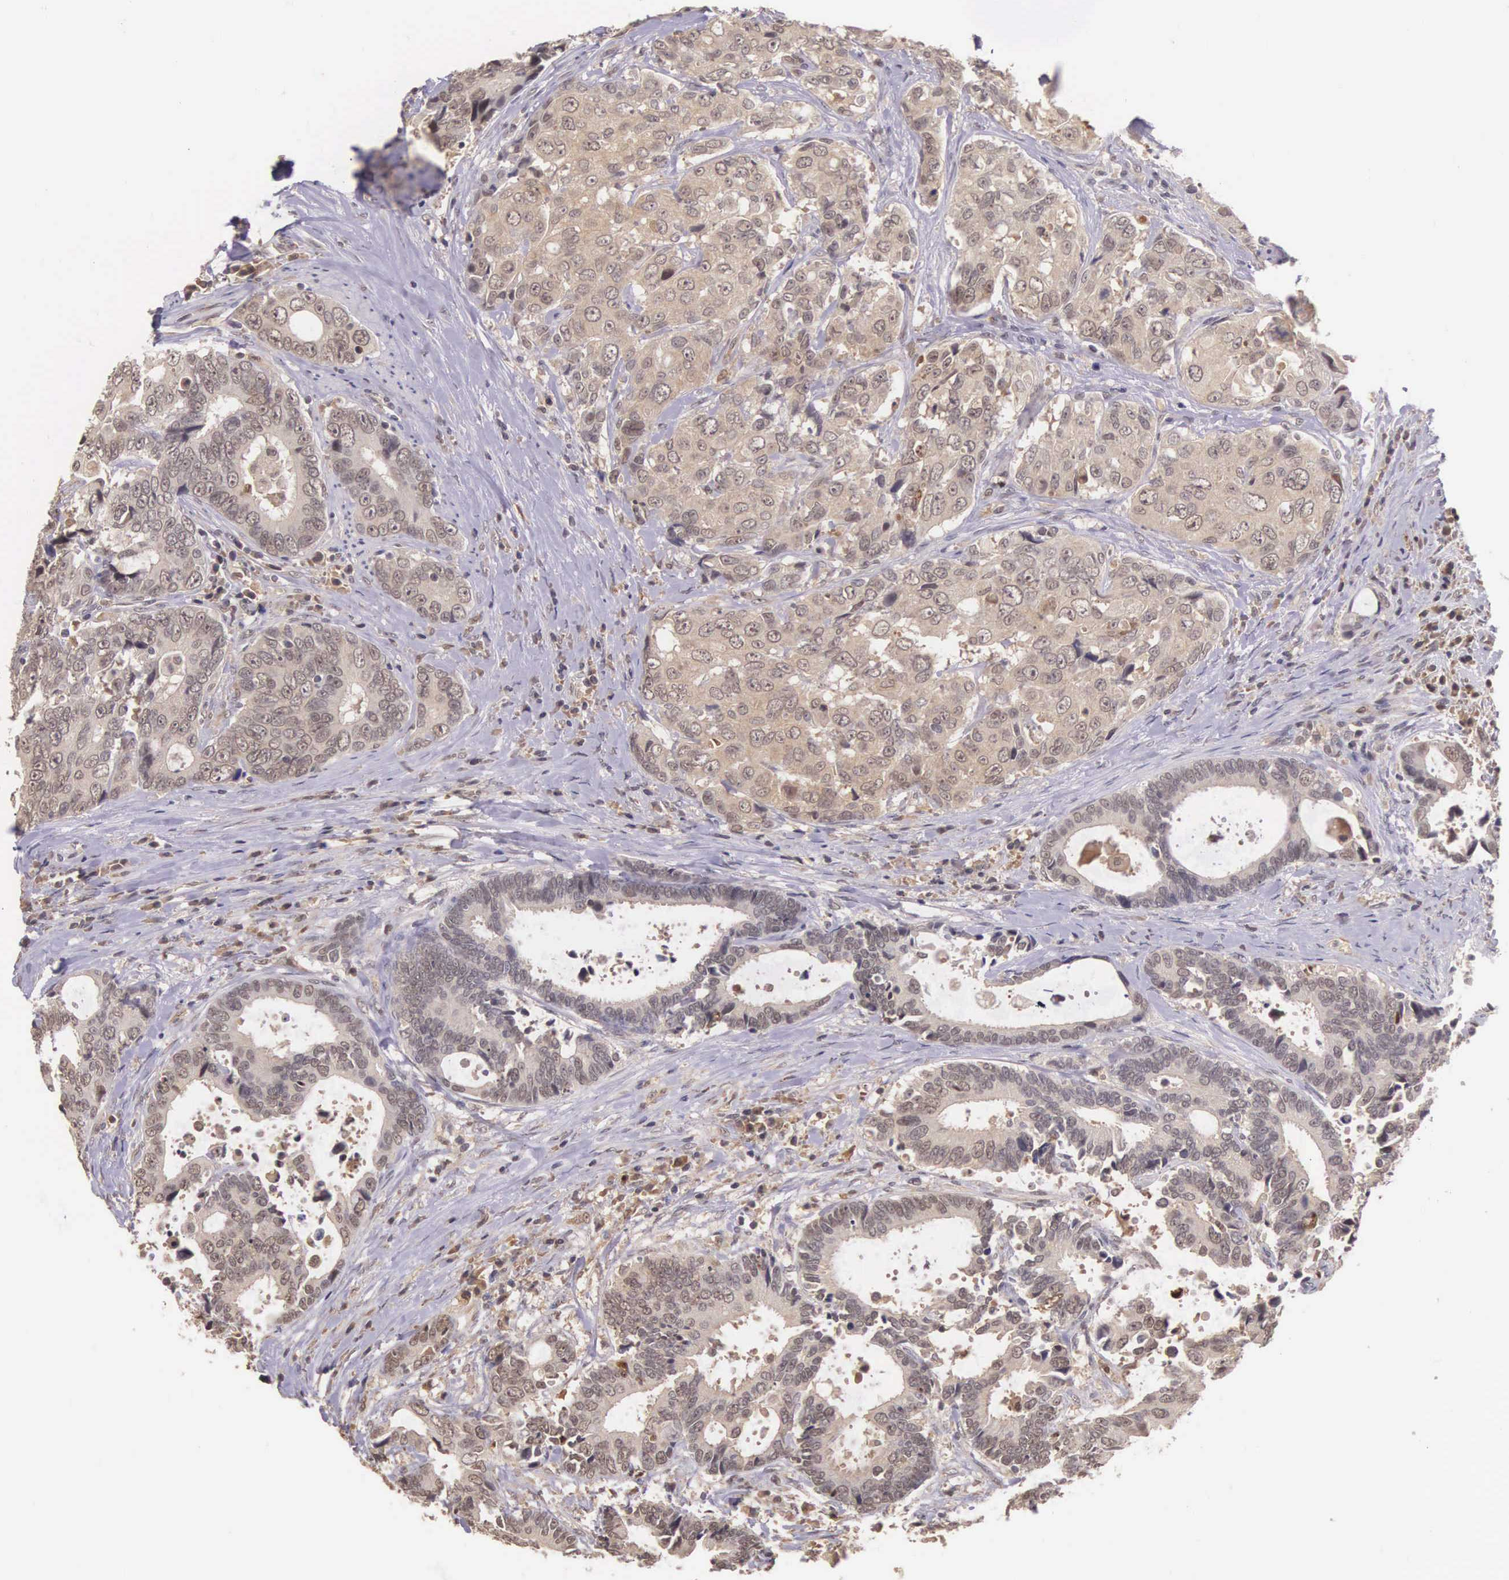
{"staining": {"intensity": "moderate", "quantity": ">75%", "location": "cytoplasmic/membranous"}, "tissue": "colorectal cancer", "cell_type": "Tumor cells", "image_type": "cancer", "snomed": [{"axis": "morphology", "description": "Adenocarcinoma, NOS"}, {"axis": "topography", "description": "Rectum"}], "caption": "A photomicrograph of colorectal adenocarcinoma stained for a protein shows moderate cytoplasmic/membranous brown staining in tumor cells.", "gene": "VASH1", "patient": {"sex": "female", "age": 67}}